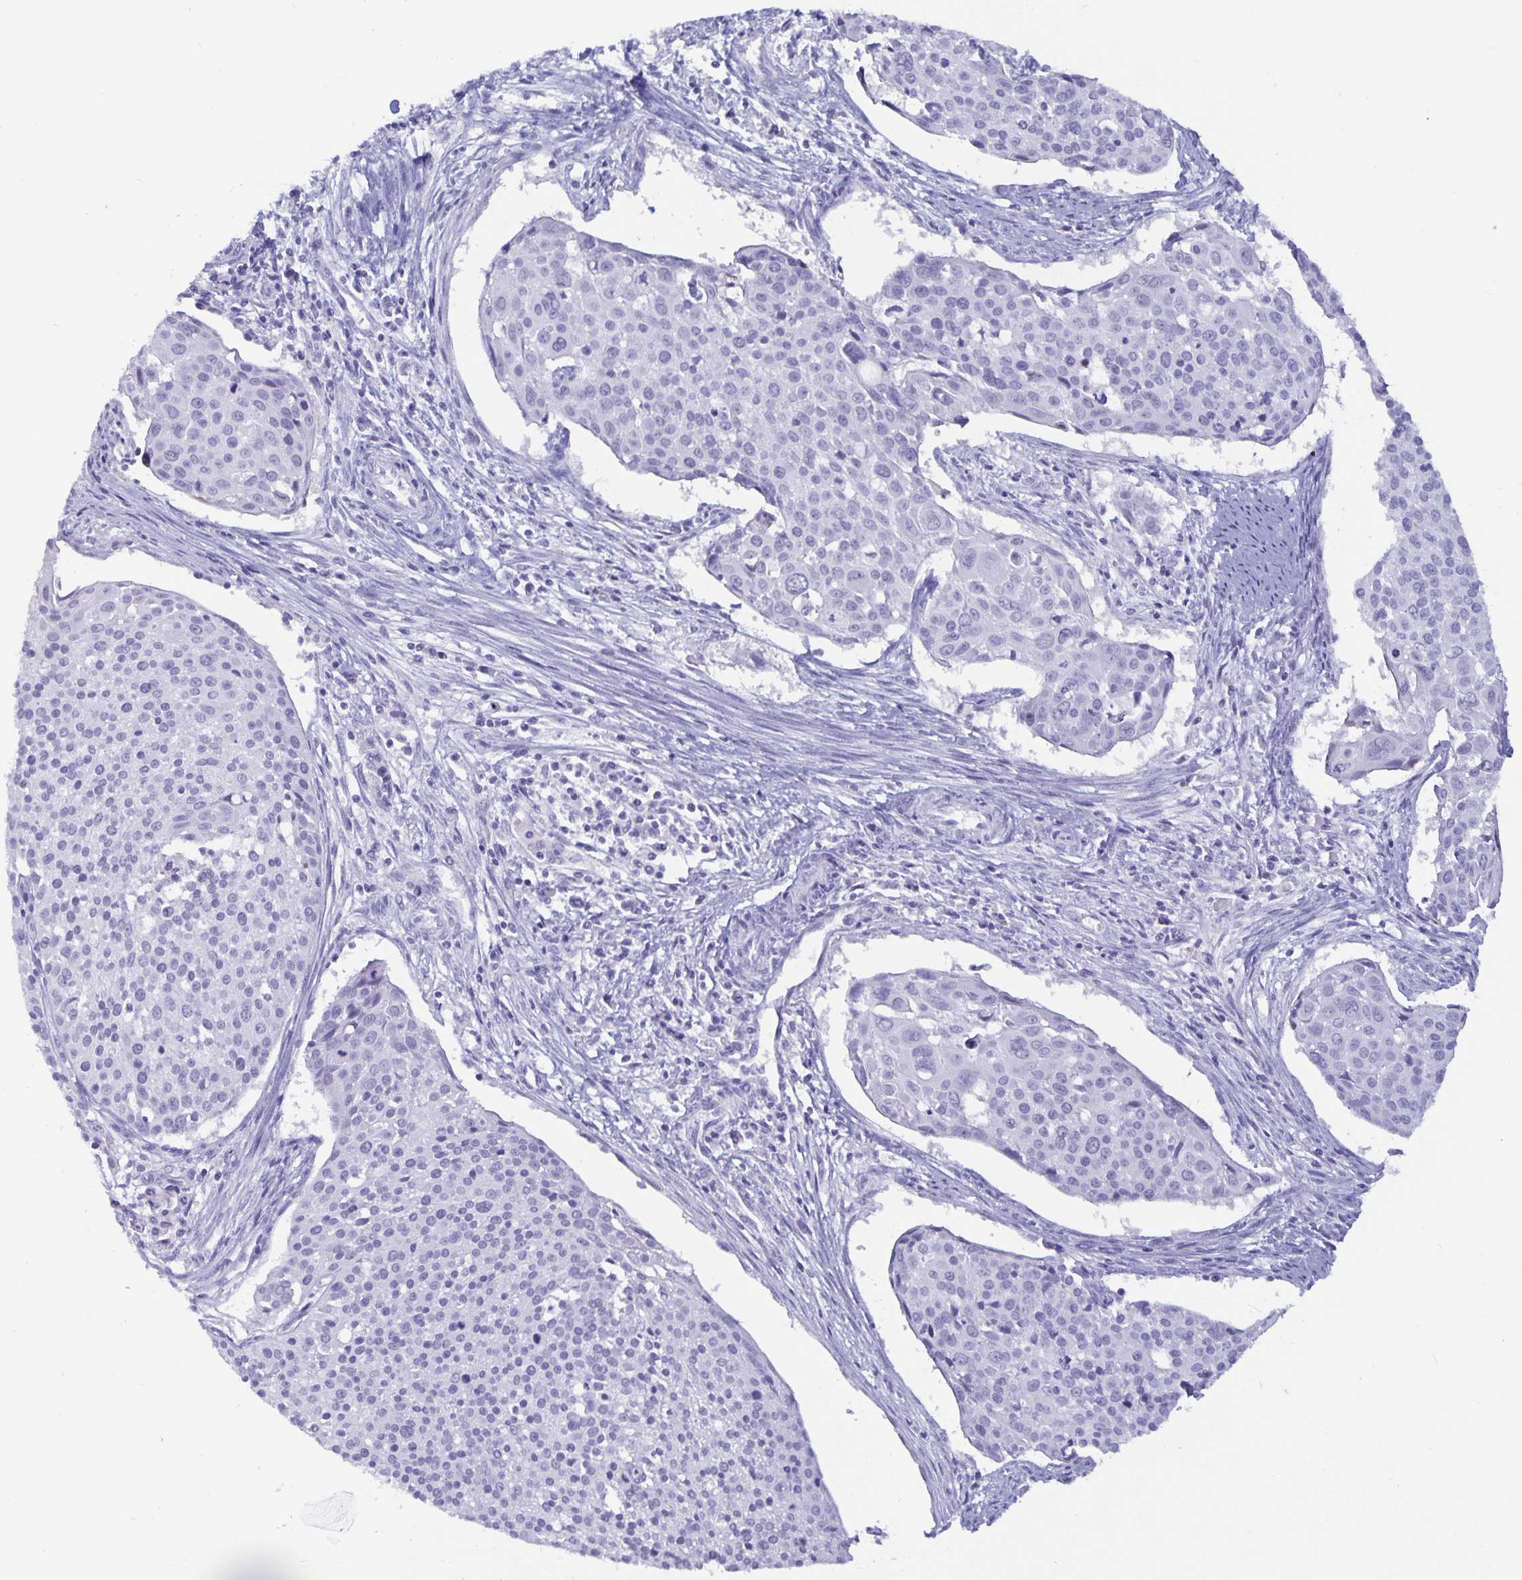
{"staining": {"intensity": "negative", "quantity": "none", "location": "none"}, "tissue": "cervical cancer", "cell_type": "Tumor cells", "image_type": "cancer", "snomed": [{"axis": "morphology", "description": "Squamous cell carcinoma, NOS"}, {"axis": "topography", "description": "Cervix"}], "caption": "Human cervical cancer stained for a protein using immunohistochemistry (IHC) demonstrates no staining in tumor cells.", "gene": "BPIFA3", "patient": {"sex": "female", "age": 39}}